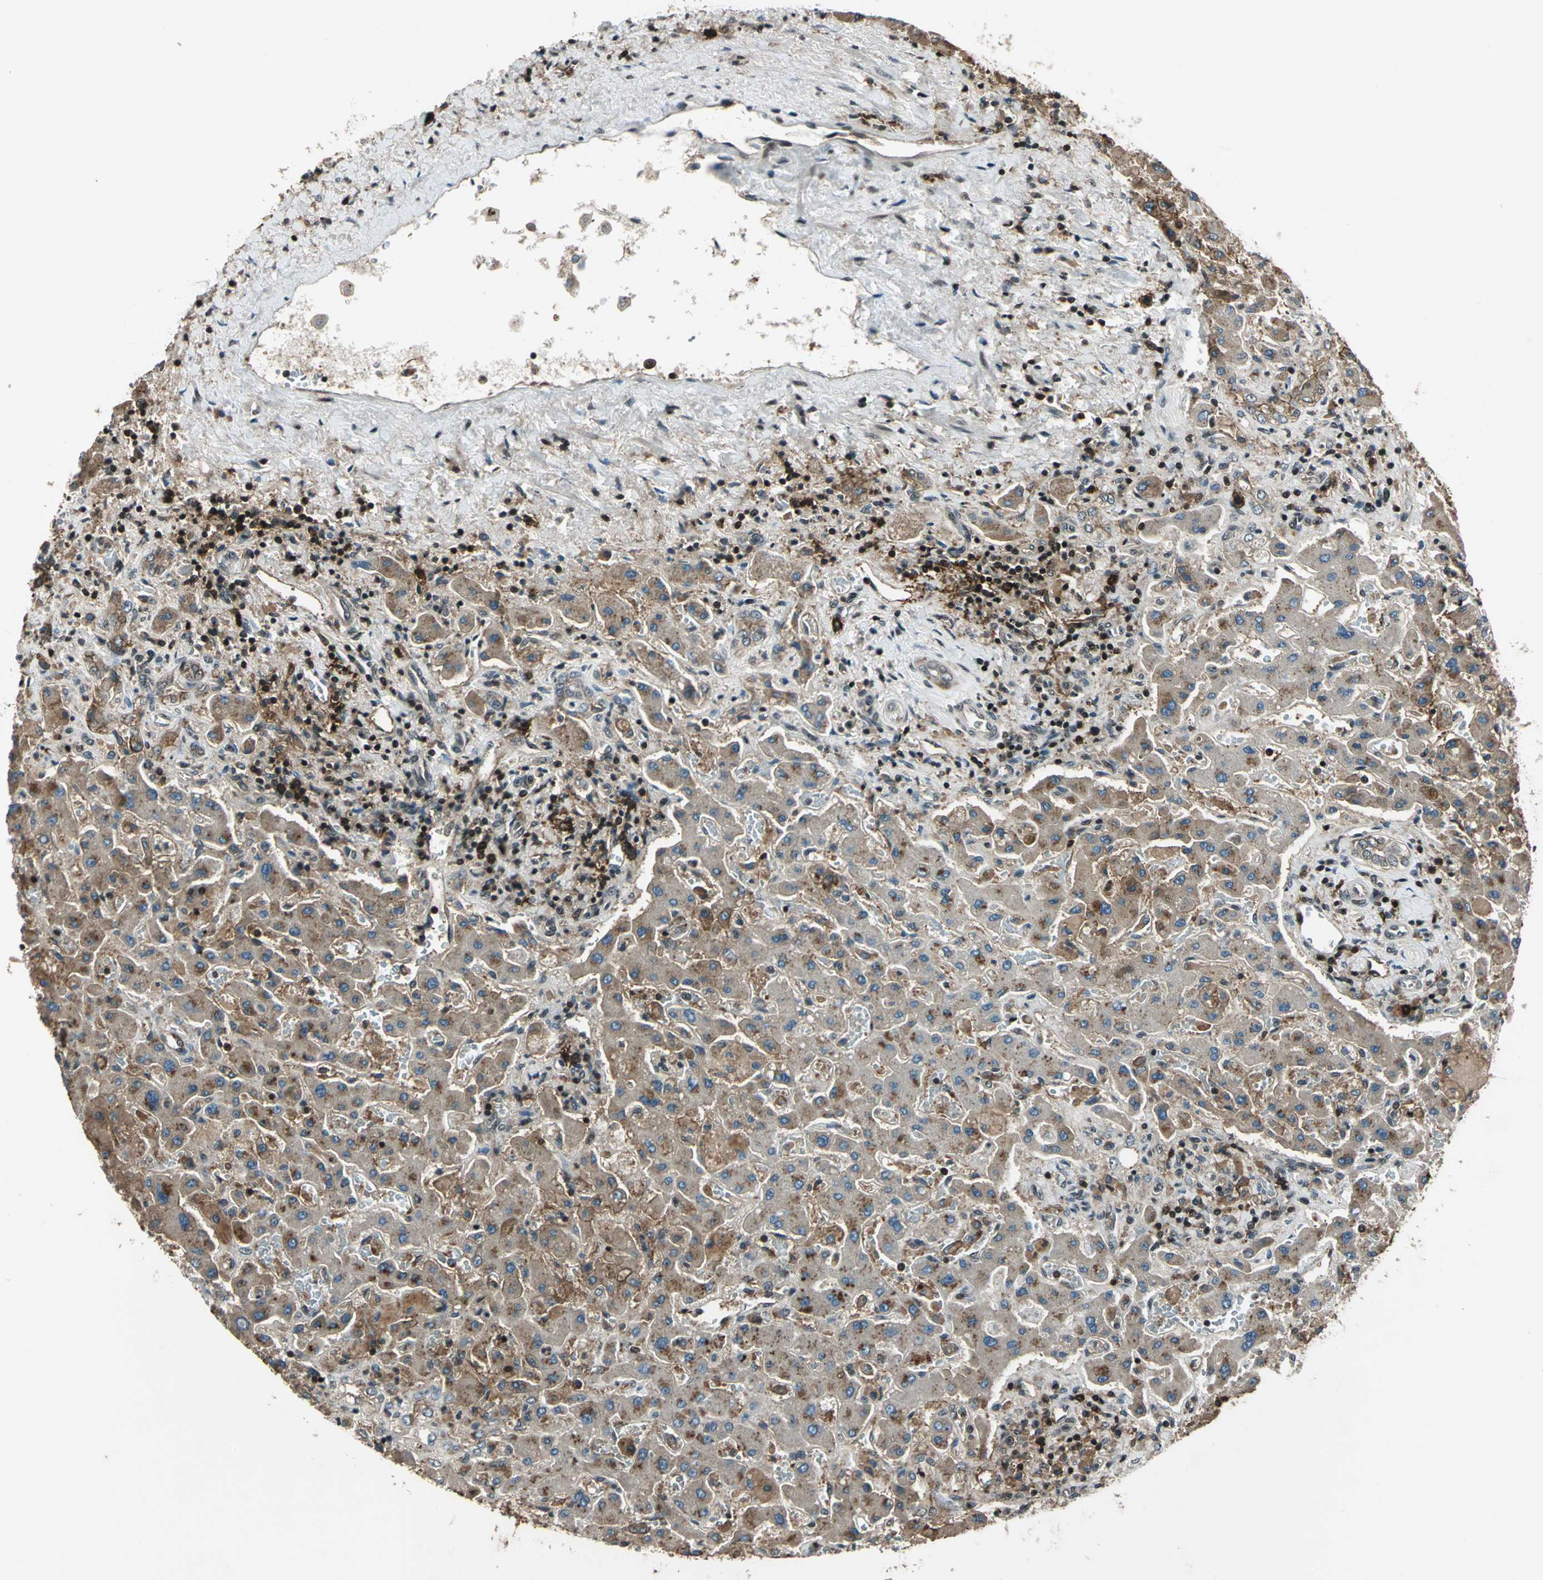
{"staining": {"intensity": "moderate", "quantity": "25%-75%", "location": "cytoplasmic/membranous"}, "tissue": "liver cancer", "cell_type": "Tumor cells", "image_type": "cancer", "snomed": [{"axis": "morphology", "description": "Cholangiocarcinoma"}, {"axis": "topography", "description": "Liver"}], "caption": "The micrograph displays a brown stain indicating the presence of a protein in the cytoplasmic/membranous of tumor cells in cholangiocarcinoma (liver).", "gene": "NR2C2", "patient": {"sex": "male", "age": 50}}